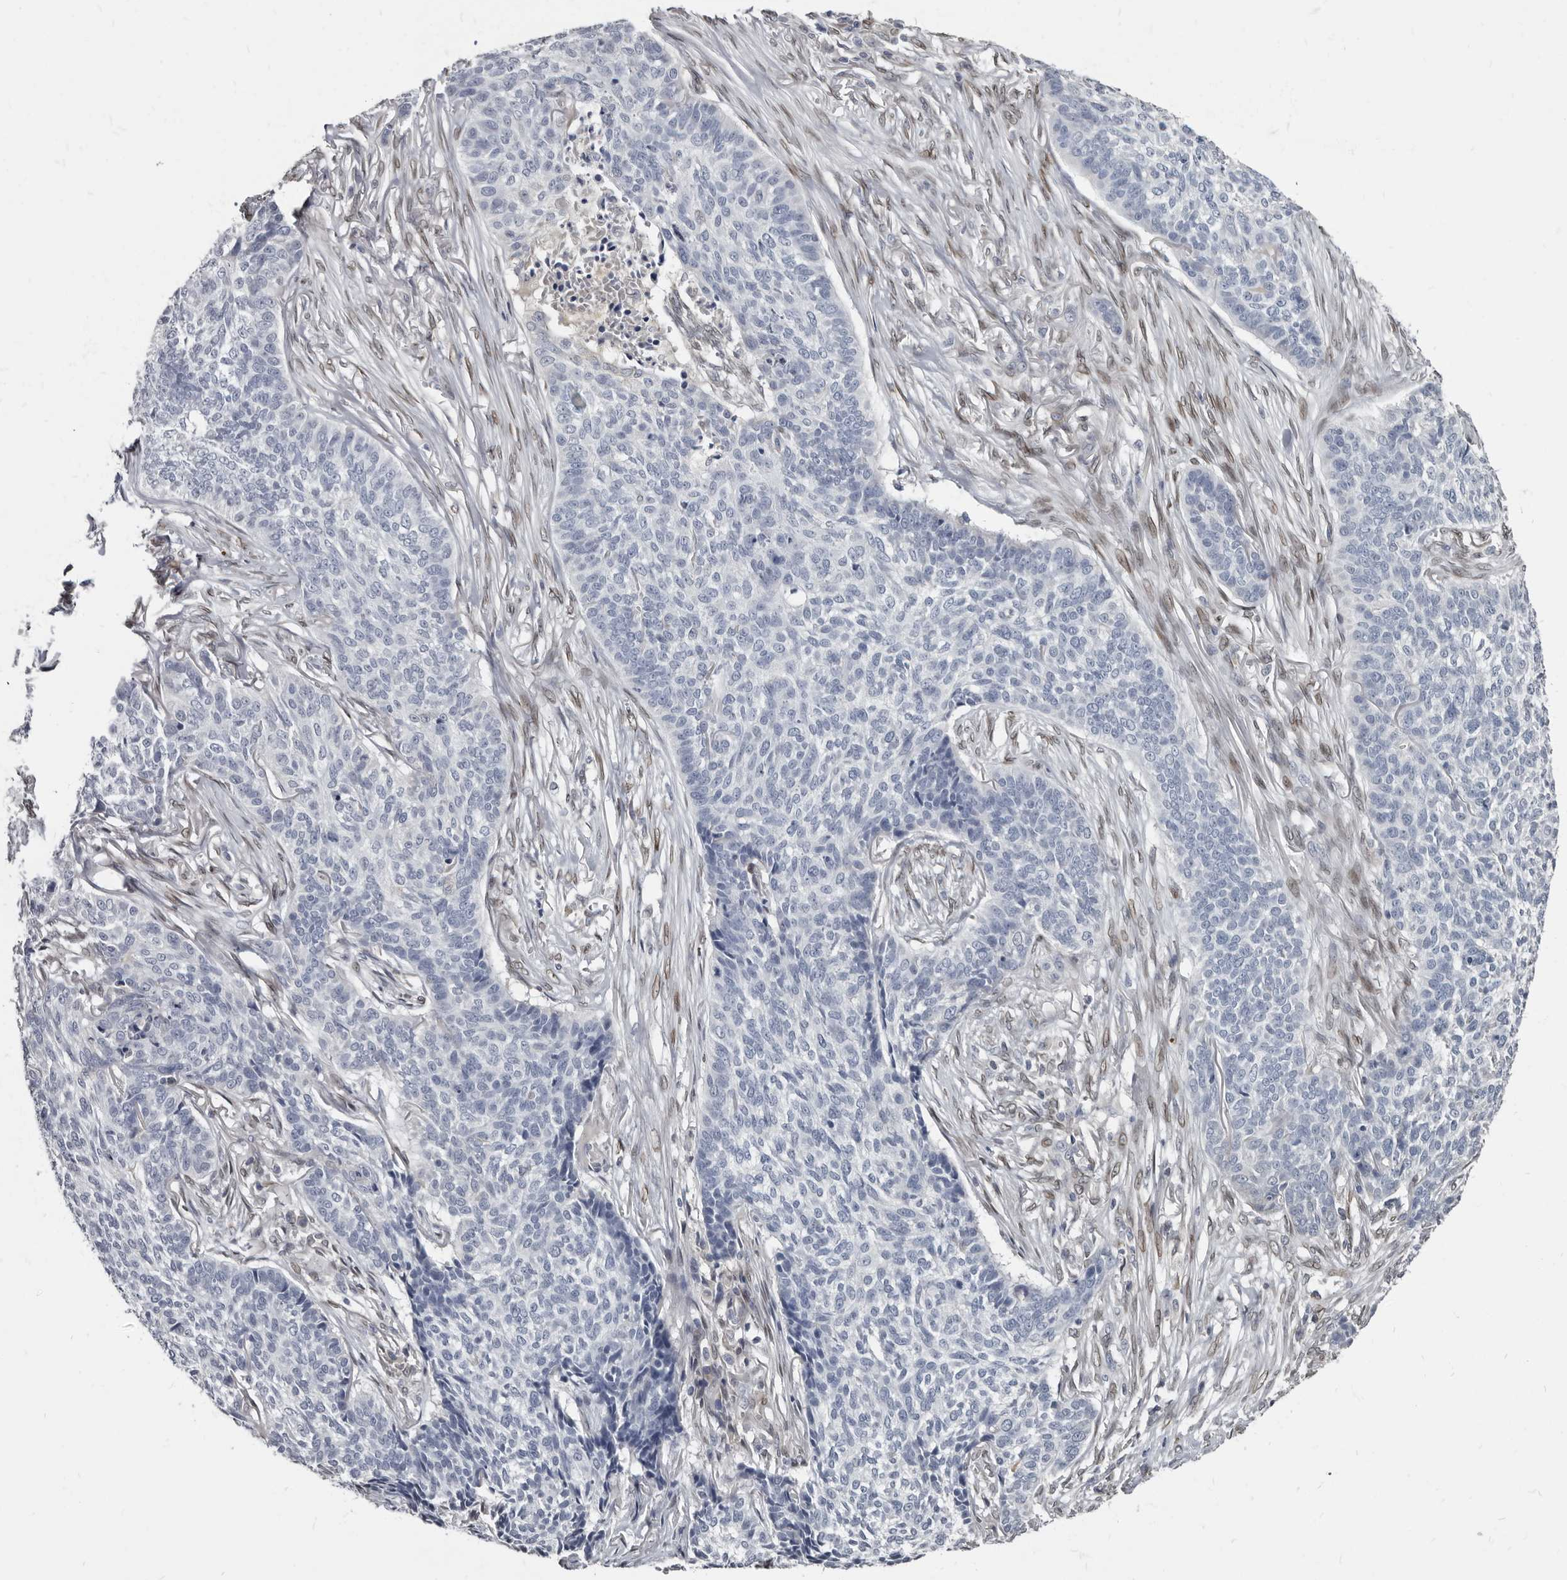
{"staining": {"intensity": "negative", "quantity": "none", "location": "none"}, "tissue": "skin cancer", "cell_type": "Tumor cells", "image_type": "cancer", "snomed": [{"axis": "morphology", "description": "Basal cell carcinoma"}, {"axis": "topography", "description": "Skin"}], "caption": "There is no significant staining in tumor cells of skin cancer (basal cell carcinoma).", "gene": "MRGPRF", "patient": {"sex": "male", "age": 85}}